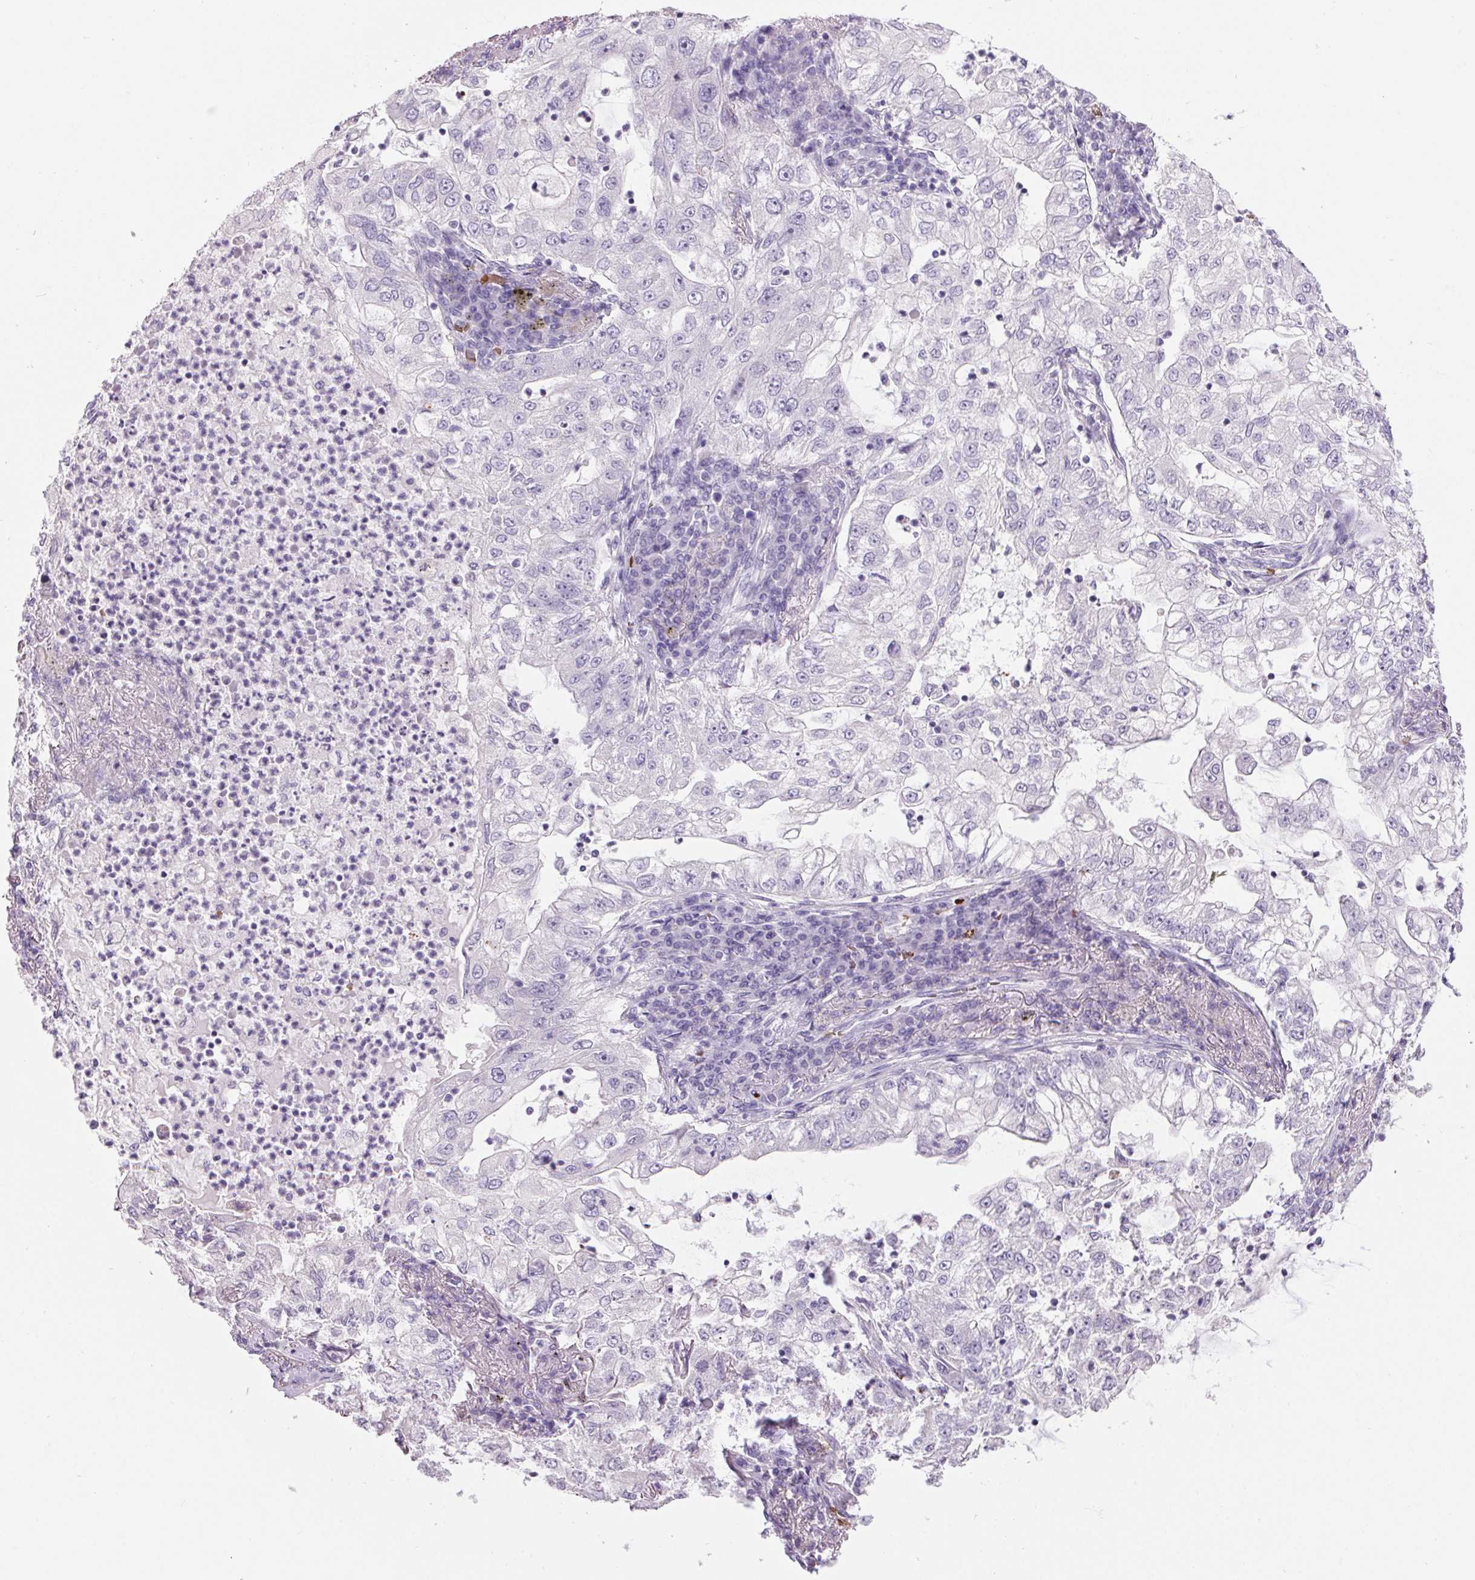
{"staining": {"intensity": "negative", "quantity": "none", "location": "none"}, "tissue": "lung cancer", "cell_type": "Tumor cells", "image_type": "cancer", "snomed": [{"axis": "morphology", "description": "Adenocarcinoma, NOS"}, {"axis": "topography", "description": "Lung"}], "caption": "Immunohistochemistry micrograph of human lung cancer (adenocarcinoma) stained for a protein (brown), which displays no staining in tumor cells. The staining is performed using DAB (3,3'-diaminobenzidine) brown chromogen with nuclei counter-stained in using hematoxylin.", "gene": "HBQ1", "patient": {"sex": "female", "age": 73}}